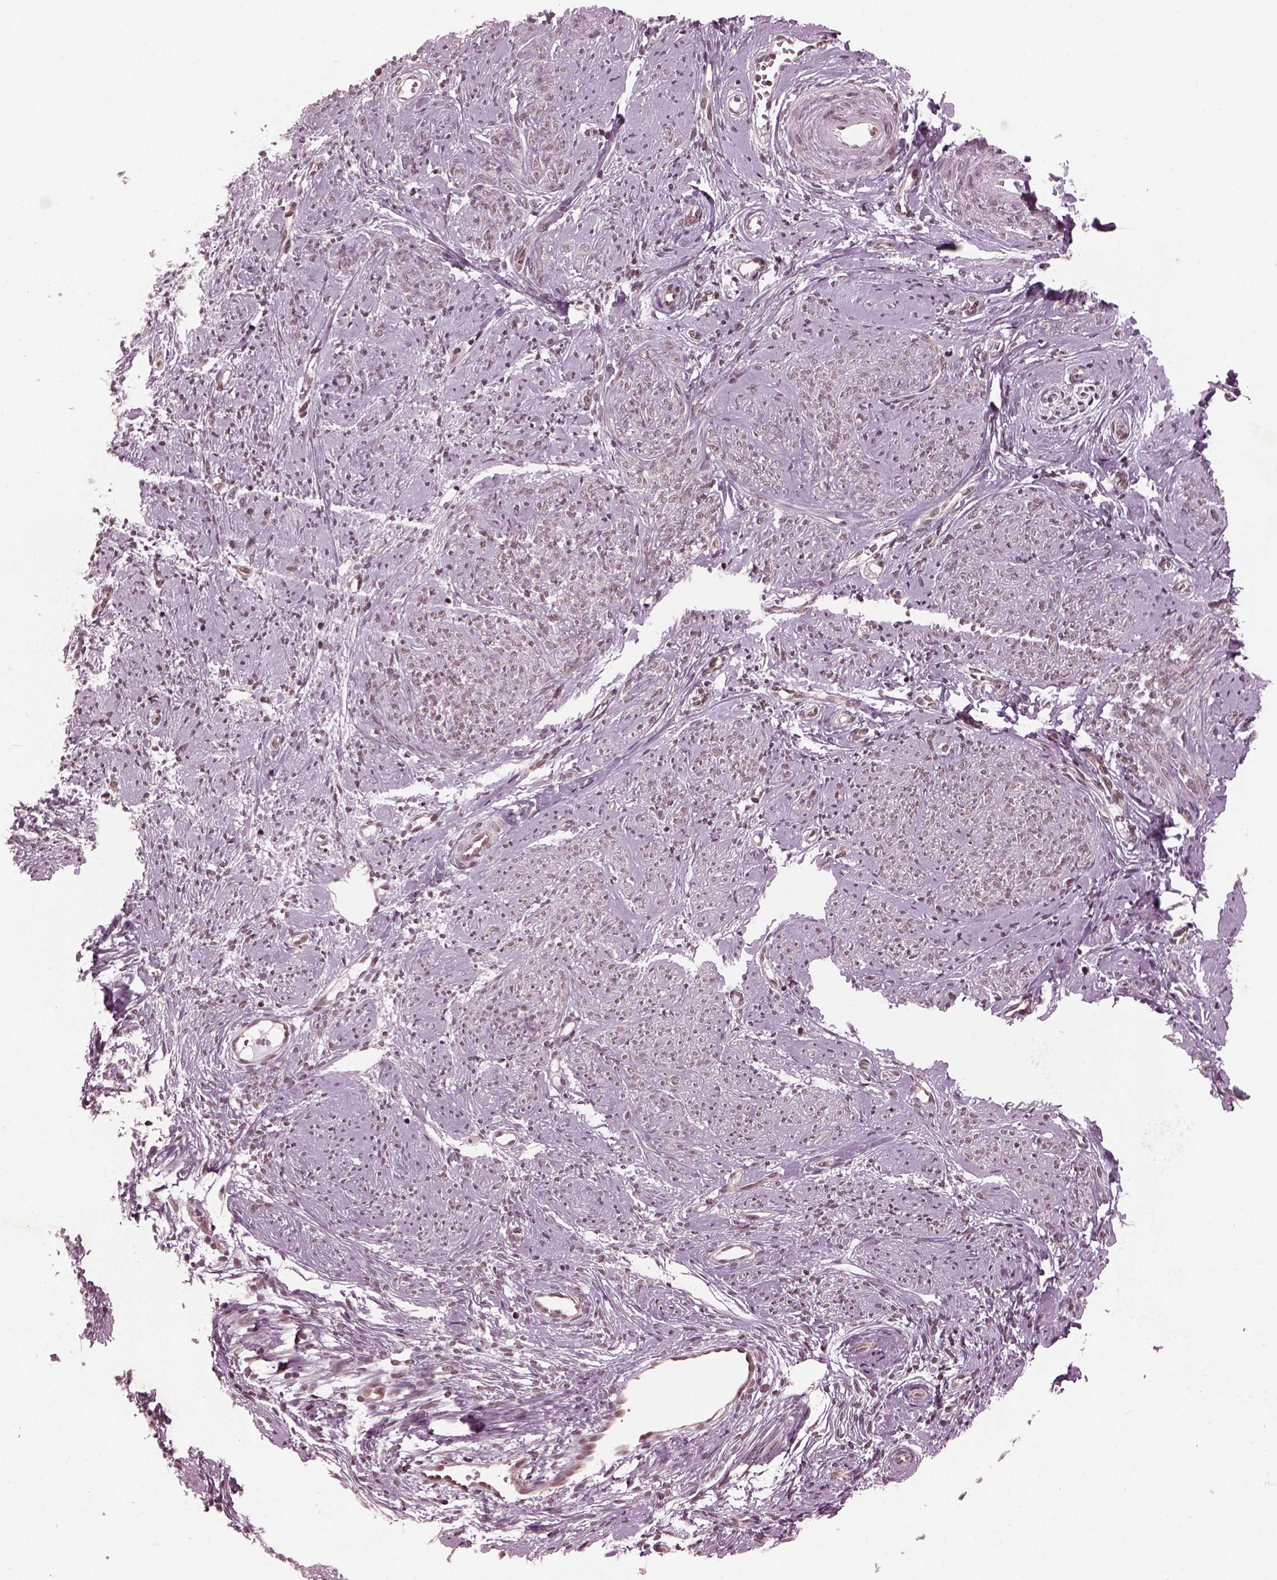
{"staining": {"intensity": "negative", "quantity": "none", "location": "none"}, "tissue": "smooth muscle", "cell_type": "Smooth muscle cells", "image_type": "normal", "snomed": [{"axis": "morphology", "description": "Normal tissue, NOS"}, {"axis": "topography", "description": "Smooth muscle"}], "caption": "DAB (3,3'-diaminobenzidine) immunohistochemical staining of benign human smooth muscle displays no significant staining in smooth muscle cells. The staining was performed using DAB to visualize the protein expression in brown, while the nuclei were stained in blue with hematoxylin (Magnification: 20x).", "gene": "RUVBL2", "patient": {"sex": "female", "age": 48}}